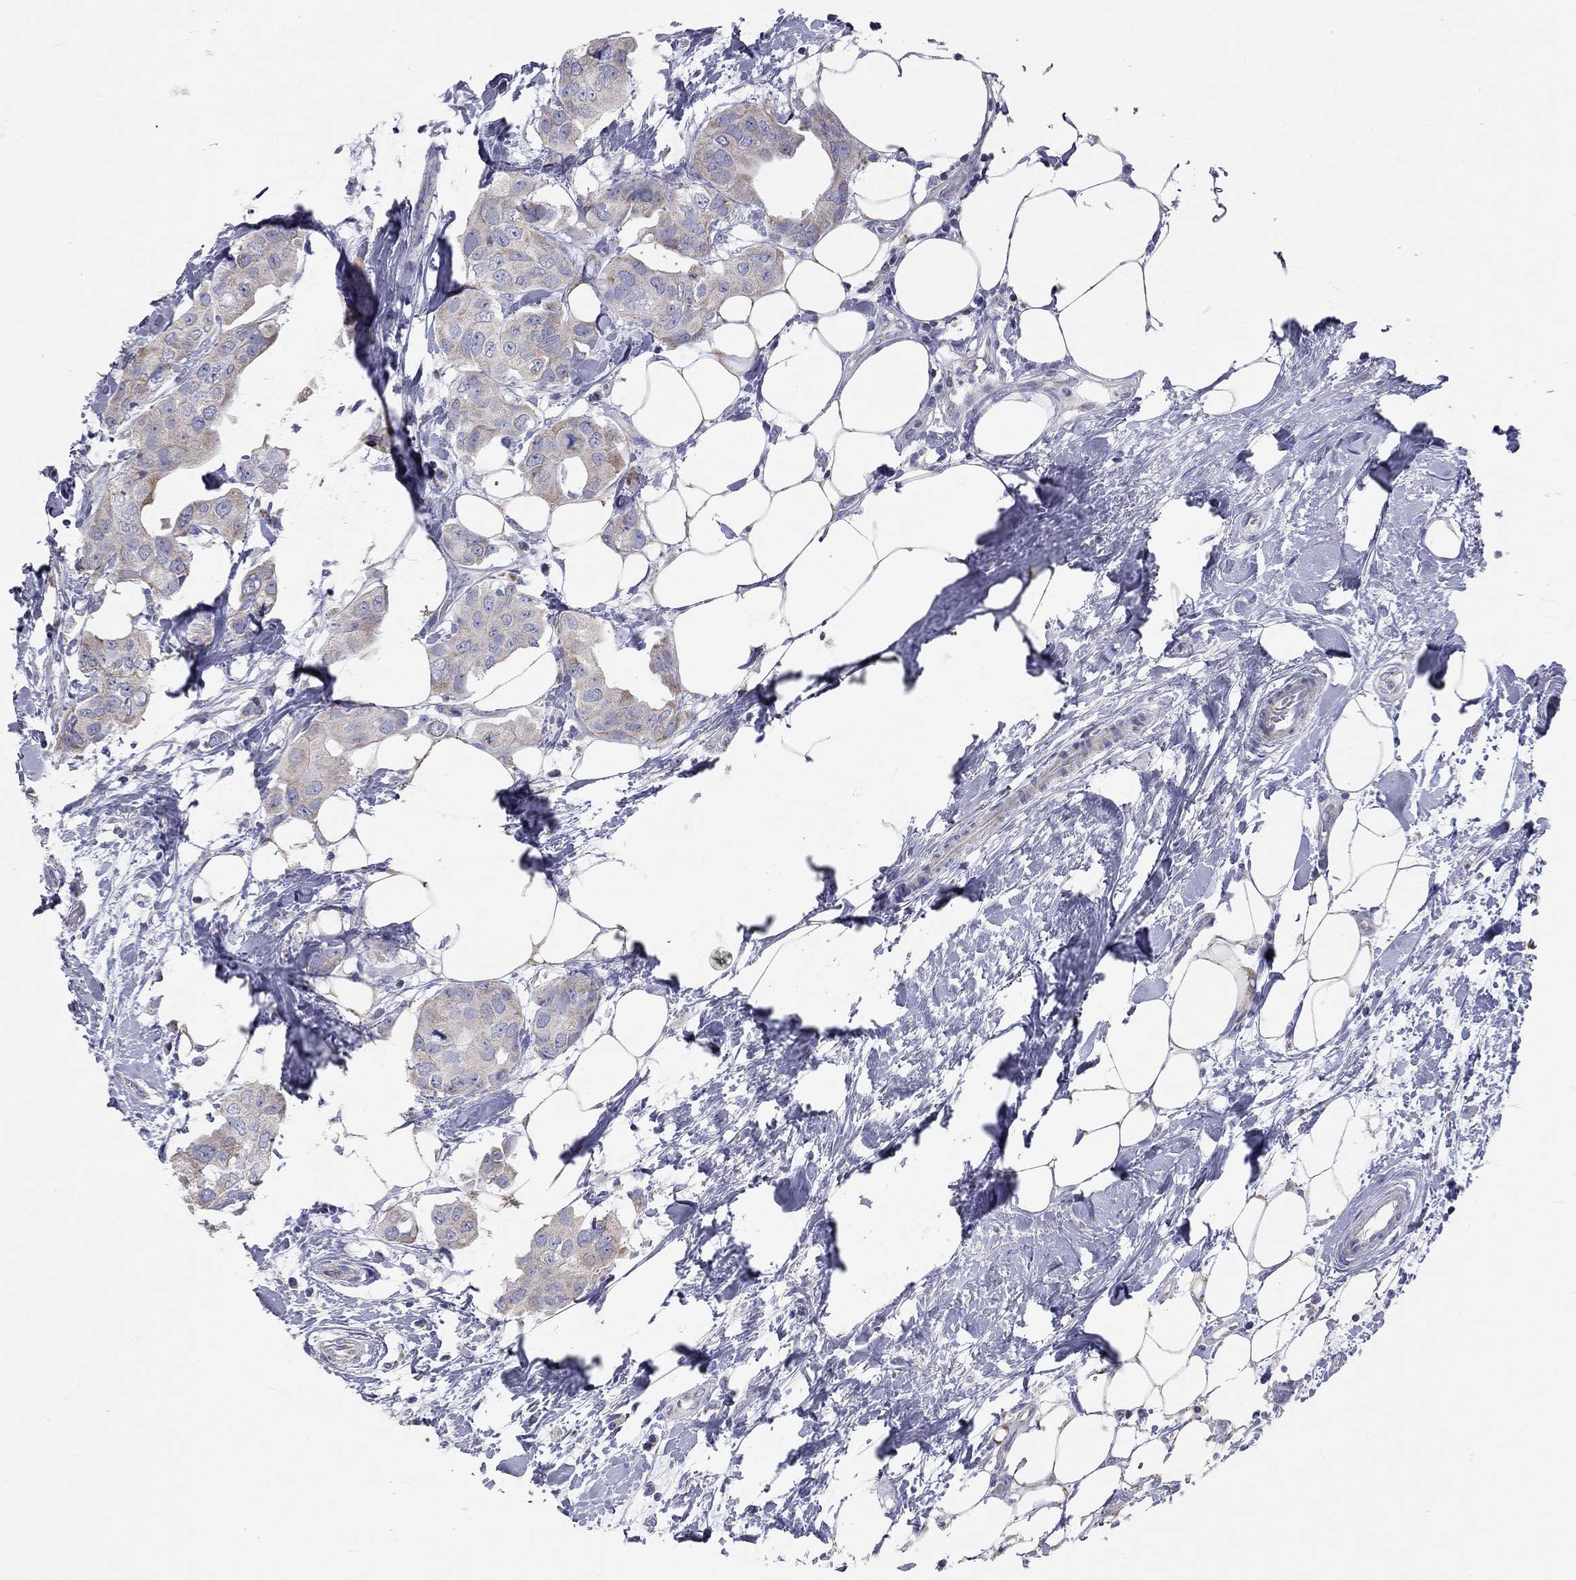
{"staining": {"intensity": "moderate", "quantity": "<25%", "location": "cytoplasmic/membranous"}, "tissue": "breast cancer", "cell_type": "Tumor cells", "image_type": "cancer", "snomed": [{"axis": "morphology", "description": "Normal tissue, NOS"}, {"axis": "morphology", "description": "Duct carcinoma"}, {"axis": "topography", "description": "Breast"}], "caption": "Immunohistochemical staining of human intraductal carcinoma (breast) reveals low levels of moderate cytoplasmic/membranous staining in about <25% of tumor cells. (DAB IHC, brown staining for protein, blue staining for nuclei).", "gene": "CFAP161", "patient": {"sex": "female", "age": 40}}